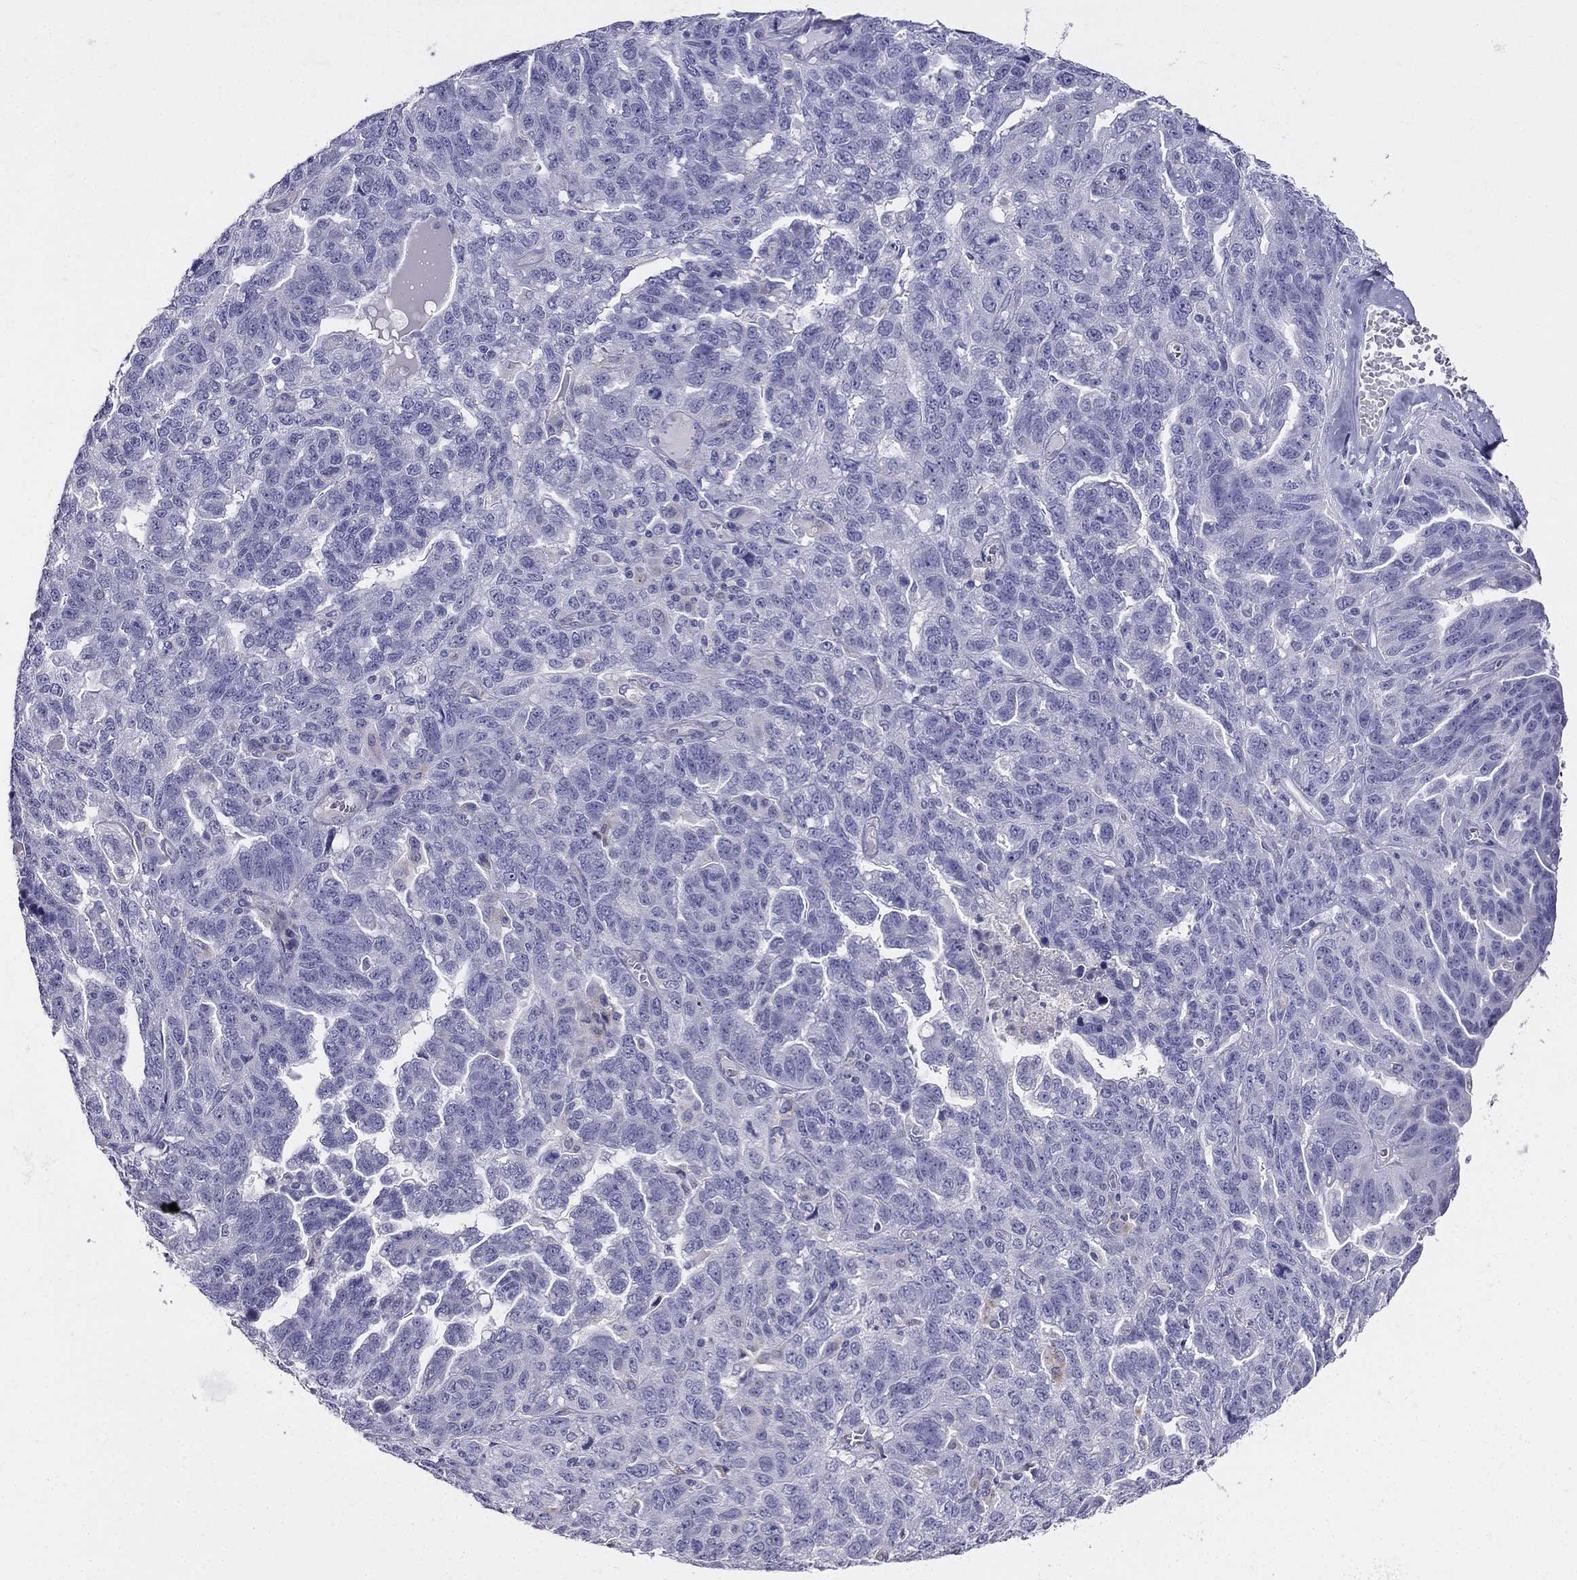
{"staining": {"intensity": "negative", "quantity": "none", "location": "none"}, "tissue": "ovarian cancer", "cell_type": "Tumor cells", "image_type": "cancer", "snomed": [{"axis": "morphology", "description": "Cystadenocarcinoma, serous, NOS"}, {"axis": "topography", "description": "Ovary"}], "caption": "DAB immunohistochemical staining of ovarian serous cystadenocarcinoma exhibits no significant positivity in tumor cells.", "gene": "ALOXE3", "patient": {"sex": "female", "age": 71}}